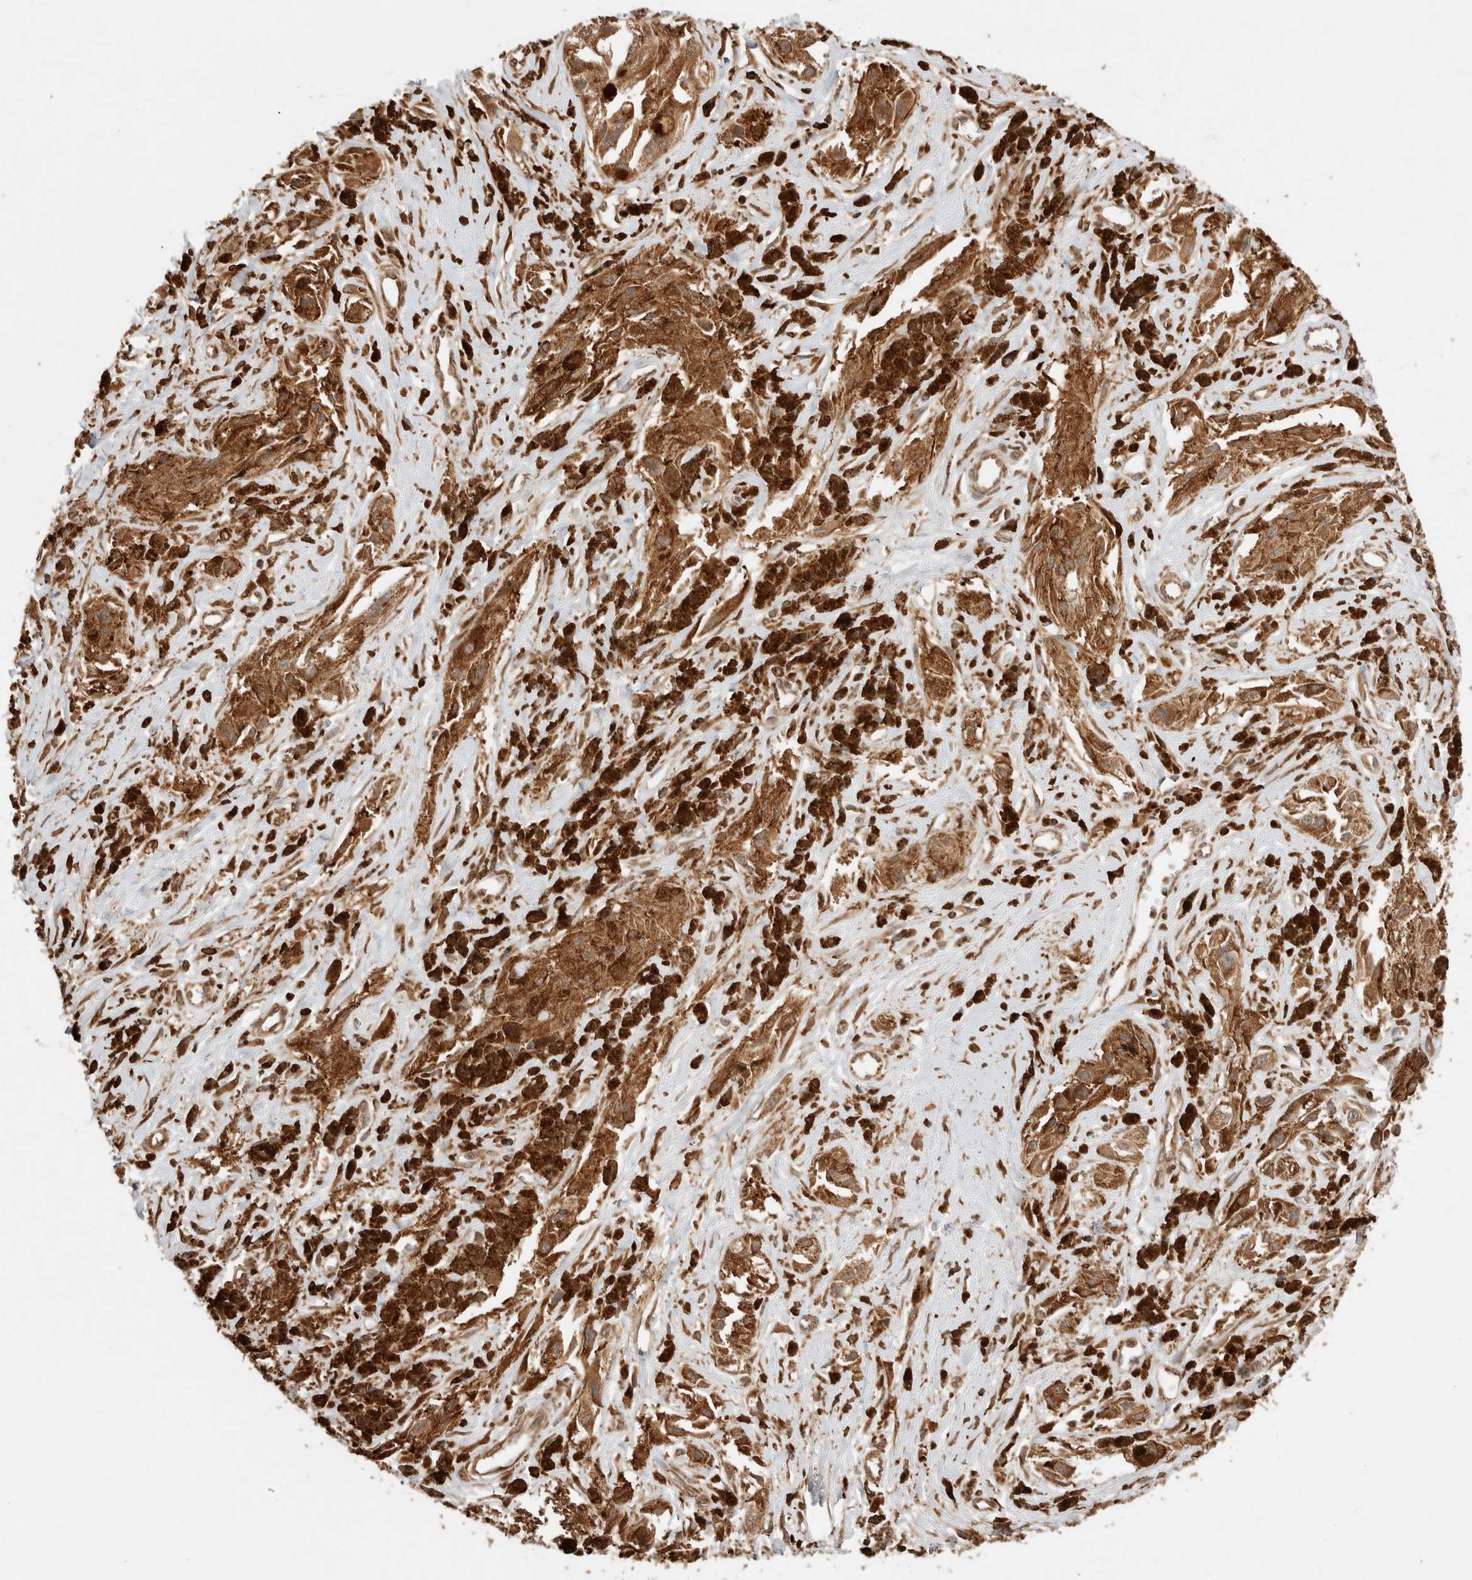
{"staining": {"intensity": "moderate", "quantity": ">75%", "location": "cytoplasmic/membranous"}, "tissue": "melanoma", "cell_type": "Tumor cells", "image_type": "cancer", "snomed": [{"axis": "morphology", "description": "Malignant melanoma, NOS"}, {"axis": "topography", "description": "Skin"}], "caption": "Melanoma stained with a brown dye demonstrates moderate cytoplasmic/membranous positive positivity in approximately >75% of tumor cells.", "gene": "ERAP1", "patient": {"sex": "male", "age": 88}}